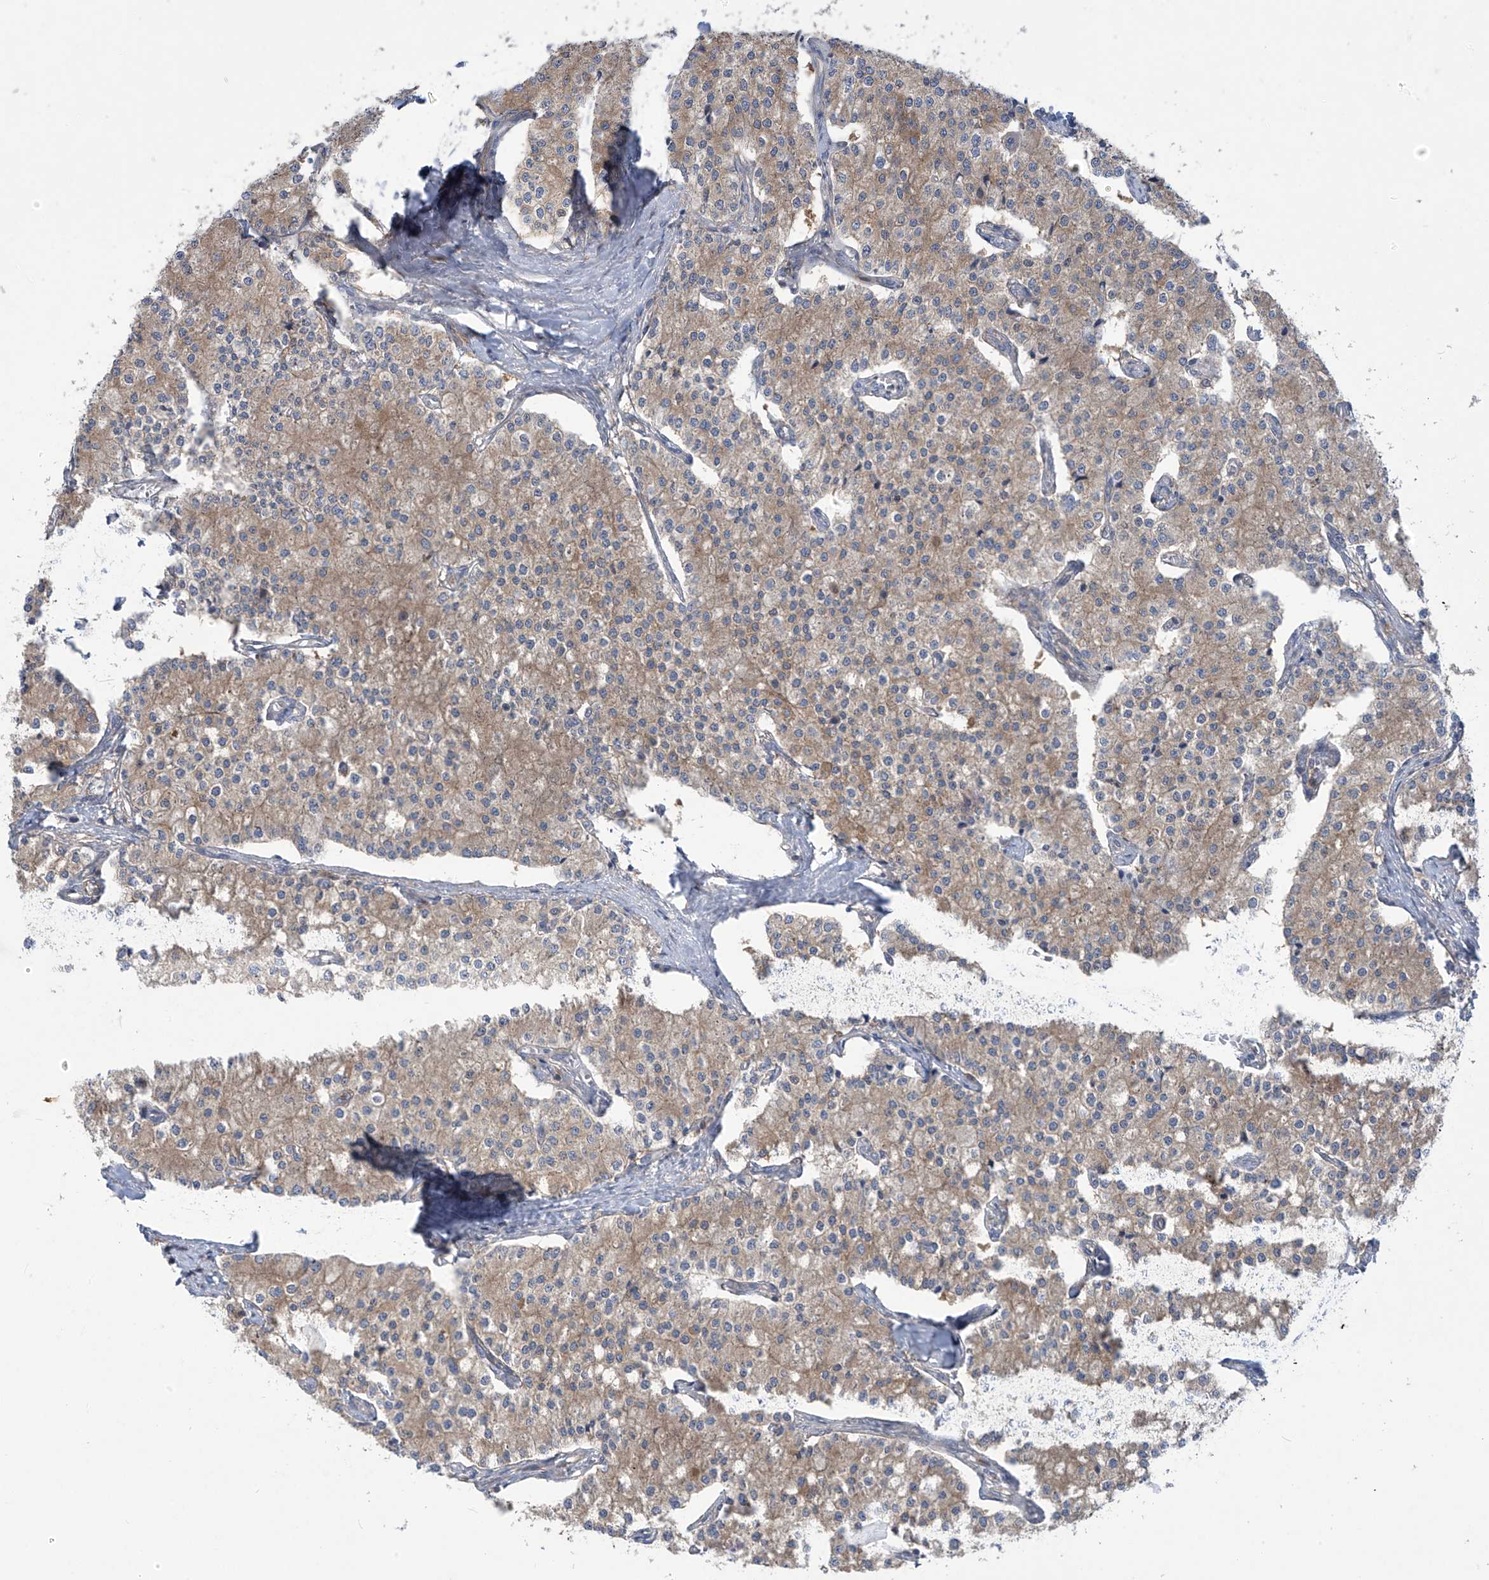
{"staining": {"intensity": "moderate", "quantity": ">75%", "location": "cytoplasmic/membranous"}, "tissue": "carcinoid", "cell_type": "Tumor cells", "image_type": "cancer", "snomed": [{"axis": "morphology", "description": "Carcinoid, malignant, NOS"}, {"axis": "topography", "description": "Colon"}], "caption": "Immunohistochemistry histopathology image of human carcinoid (malignant) stained for a protein (brown), which shows medium levels of moderate cytoplasmic/membranous staining in approximately >75% of tumor cells.", "gene": "ADI1", "patient": {"sex": "female", "age": 52}}